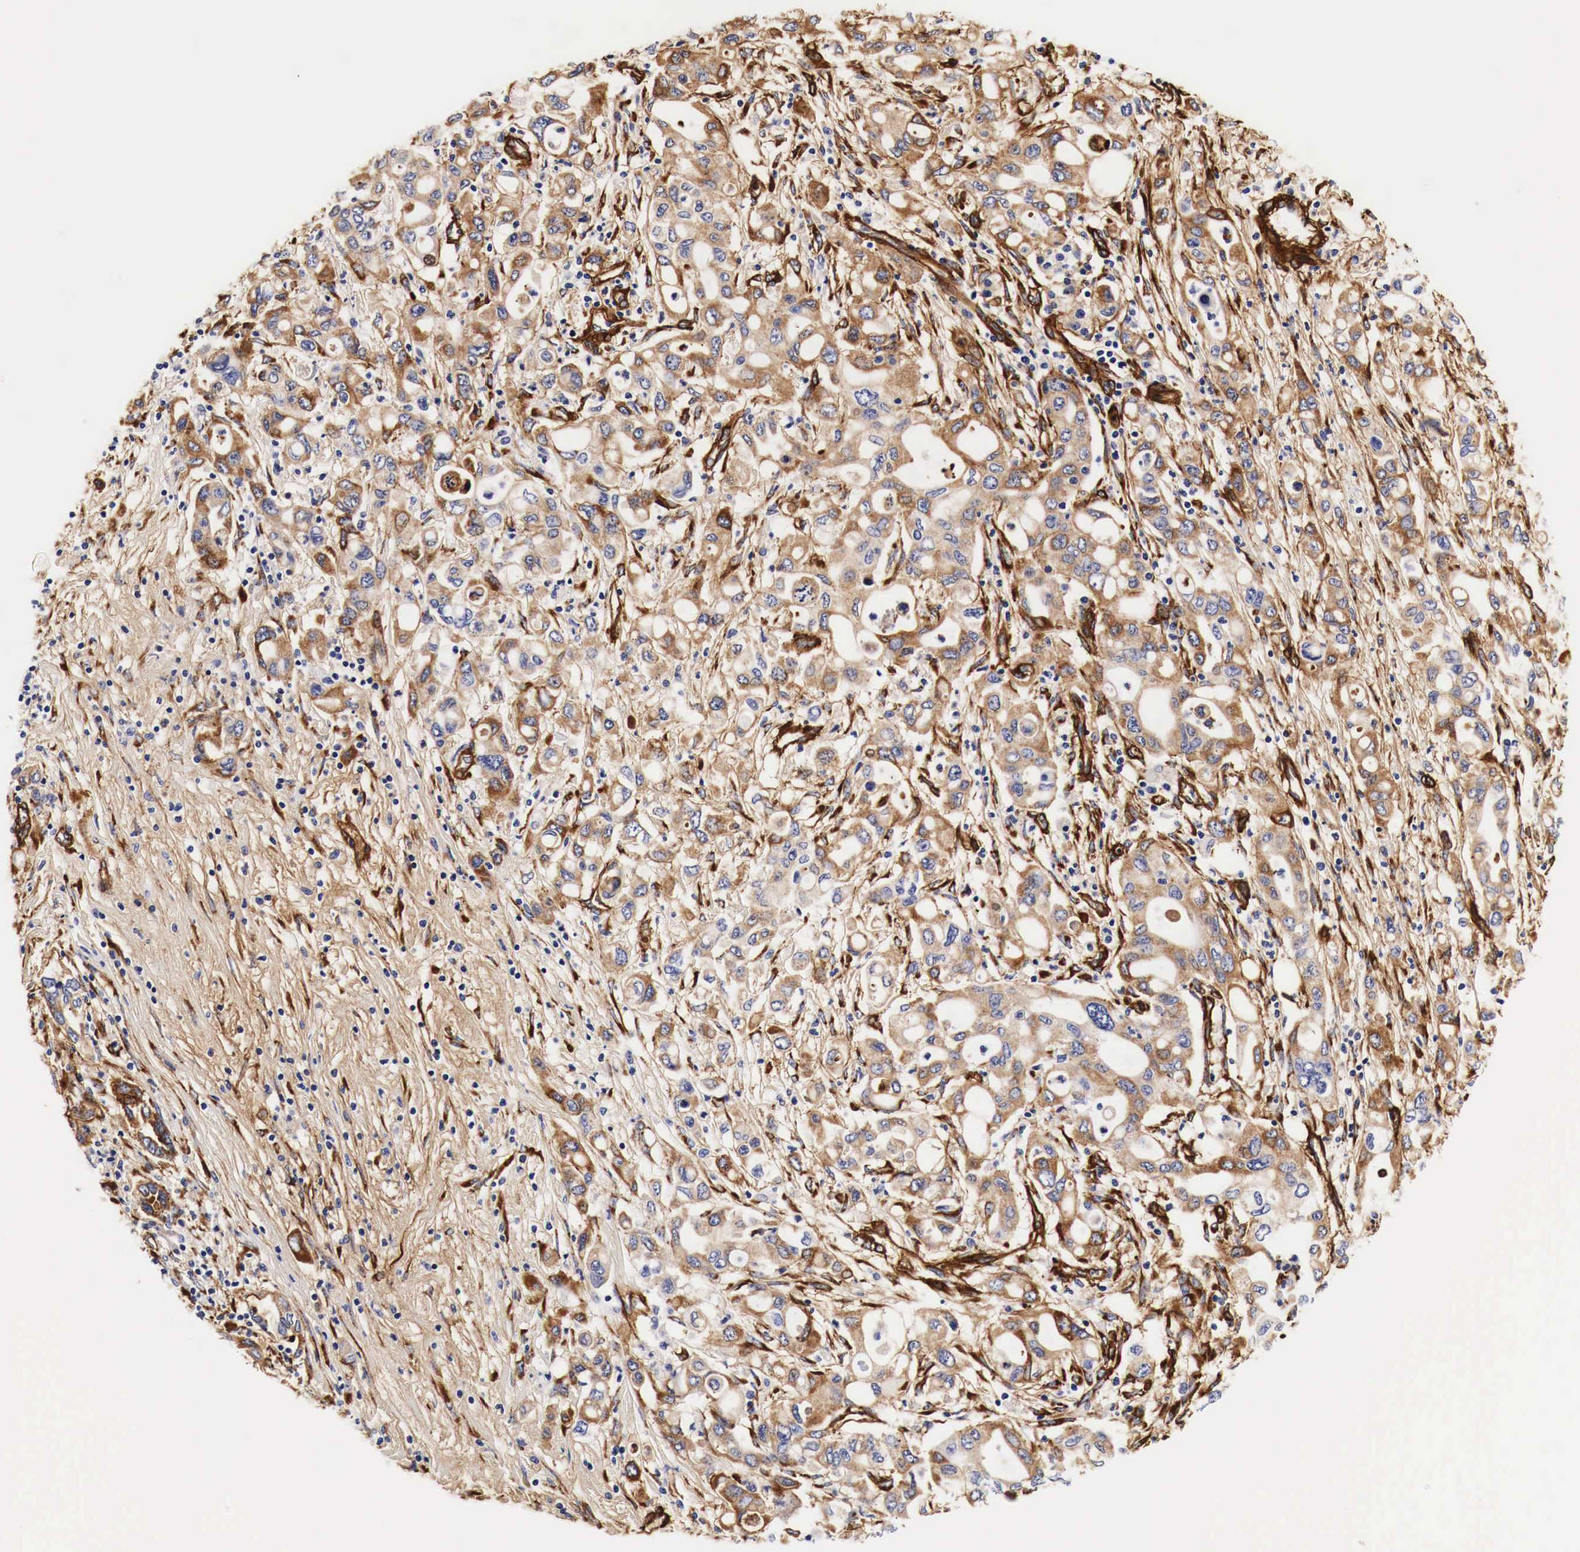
{"staining": {"intensity": "moderate", "quantity": ">75%", "location": "cytoplasmic/membranous"}, "tissue": "pancreatic cancer", "cell_type": "Tumor cells", "image_type": "cancer", "snomed": [{"axis": "morphology", "description": "Adenocarcinoma, NOS"}, {"axis": "topography", "description": "Pancreas"}], "caption": "The micrograph shows immunohistochemical staining of pancreatic cancer. There is moderate cytoplasmic/membranous positivity is appreciated in about >75% of tumor cells.", "gene": "LAMB2", "patient": {"sex": "female", "age": 57}}